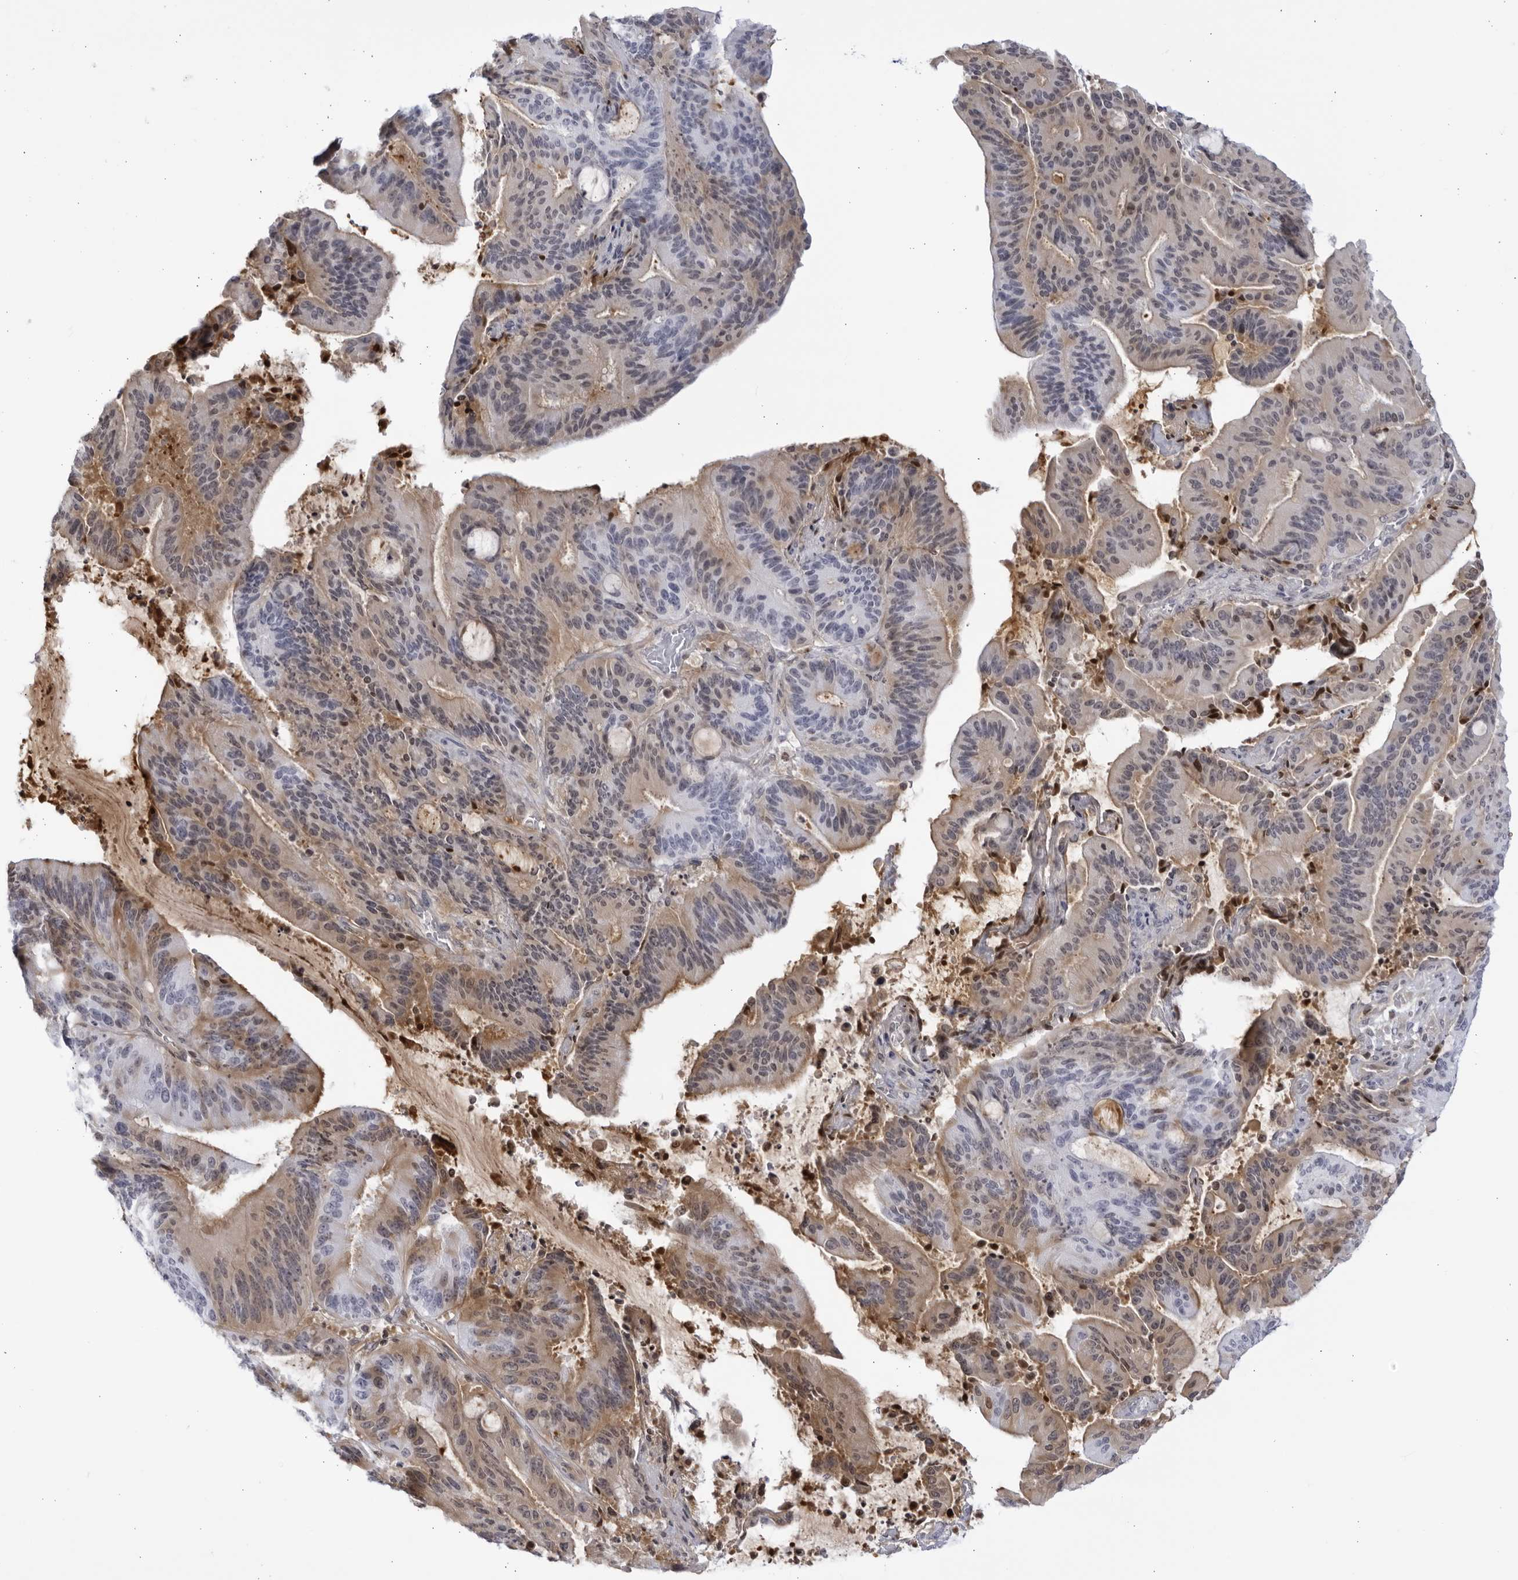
{"staining": {"intensity": "weak", "quantity": "25%-75%", "location": "cytoplasmic/membranous"}, "tissue": "liver cancer", "cell_type": "Tumor cells", "image_type": "cancer", "snomed": [{"axis": "morphology", "description": "Normal tissue, NOS"}, {"axis": "morphology", "description": "Cholangiocarcinoma"}, {"axis": "topography", "description": "Liver"}, {"axis": "topography", "description": "Peripheral nerve tissue"}], "caption": "IHC of human liver cancer reveals low levels of weak cytoplasmic/membranous staining in approximately 25%-75% of tumor cells.", "gene": "CNBD1", "patient": {"sex": "female", "age": 73}}